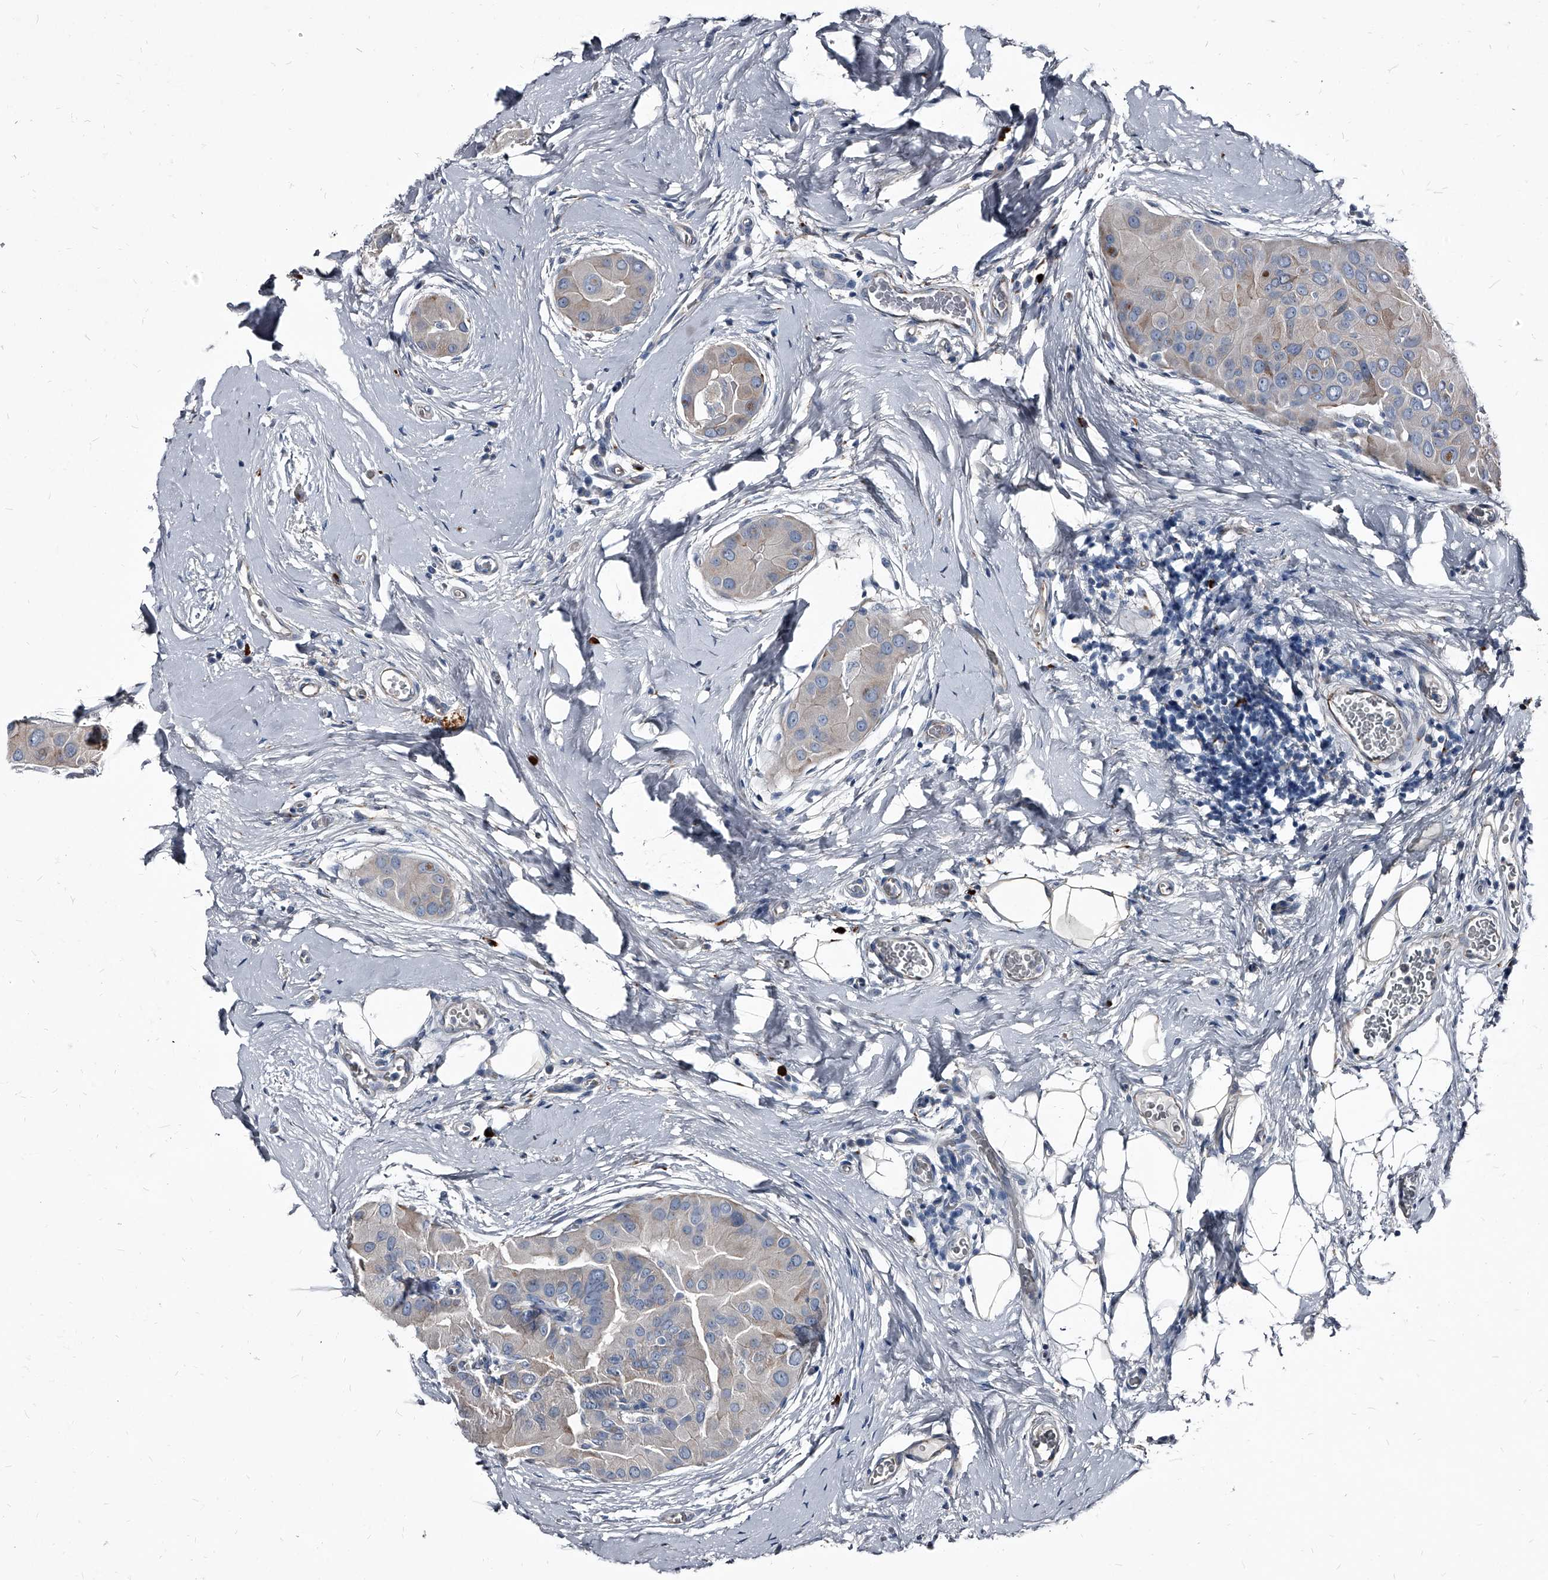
{"staining": {"intensity": "weak", "quantity": "<25%", "location": "cytoplasmic/membranous"}, "tissue": "thyroid cancer", "cell_type": "Tumor cells", "image_type": "cancer", "snomed": [{"axis": "morphology", "description": "Papillary adenocarcinoma, NOS"}, {"axis": "topography", "description": "Thyroid gland"}], "caption": "This is an IHC micrograph of human thyroid cancer (papillary adenocarcinoma). There is no positivity in tumor cells.", "gene": "PGLYRP3", "patient": {"sex": "male", "age": 33}}